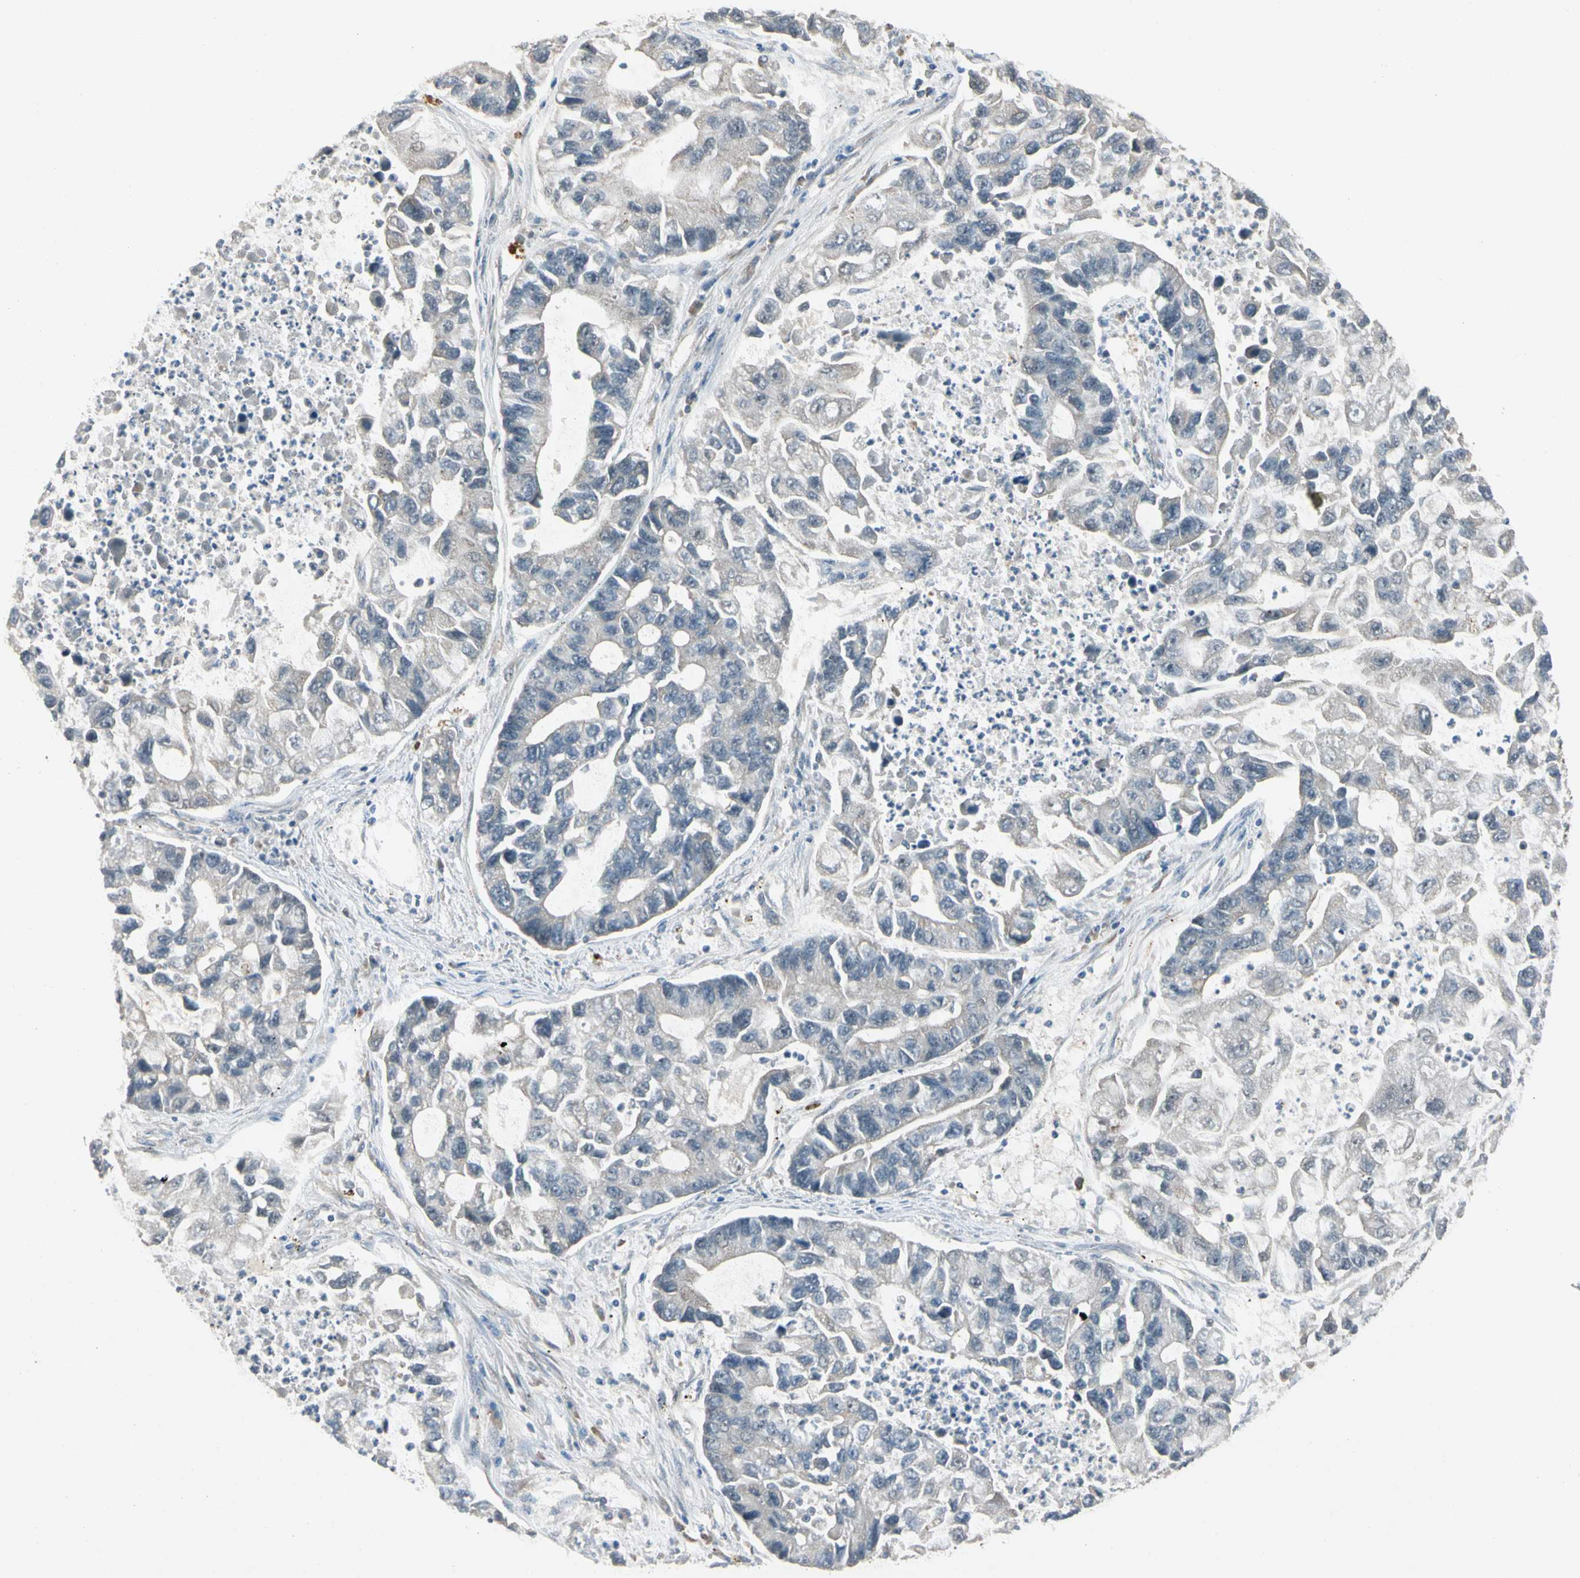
{"staining": {"intensity": "negative", "quantity": "none", "location": "none"}, "tissue": "lung cancer", "cell_type": "Tumor cells", "image_type": "cancer", "snomed": [{"axis": "morphology", "description": "Adenocarcinoma, NOS"}, {"axis": "topography", "description": "Lung"}], "caption": "This is an immunohistochemistry histopathology image of human lung cancer (adenocarcinoma). There is no expression in tumor cells.", "gene": "GTF3A", "patient": {"sex": "female", "age": 51}}